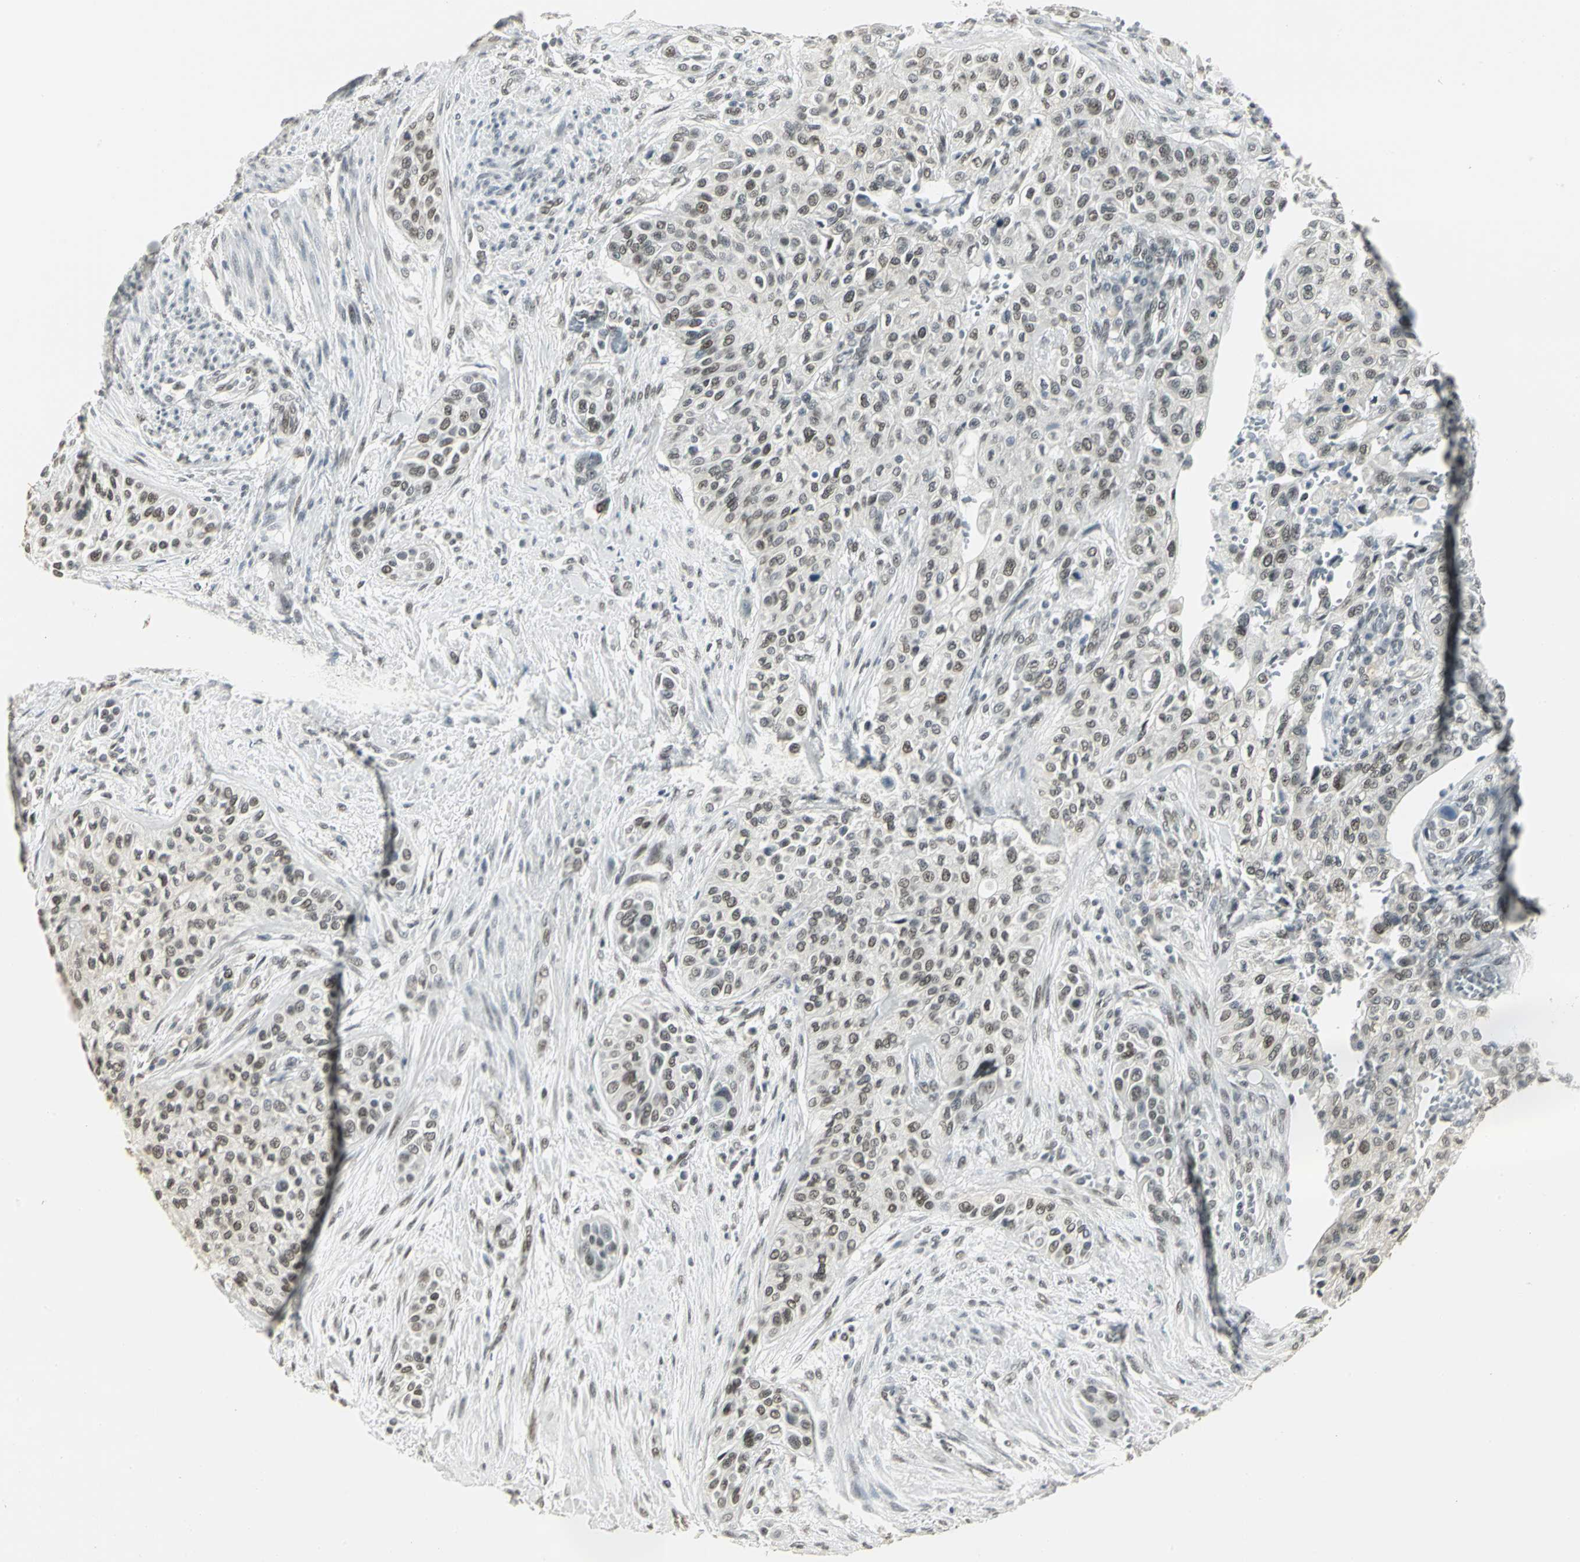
{"staining": {"intensity": "moderate", "quantity": ">75%", "location": "nuclear"}, "tissue": "urothelial cancer", "cell_type": "Tumor cells", "image_type": "cancer", "snomed": [{"axis": "morphology", "description": "Urothelial carcinoma, High grade"}, {"axis": "topography", "description": "Urinary bladder"}], "caption": "A photomicrograph of human urothelial carcinoma (high-grade) stained for a protein displays moderate nuclear brown staining in tumor cells.", "gene": "CBX3", "patient": {"sex": "male", "age": 74}}